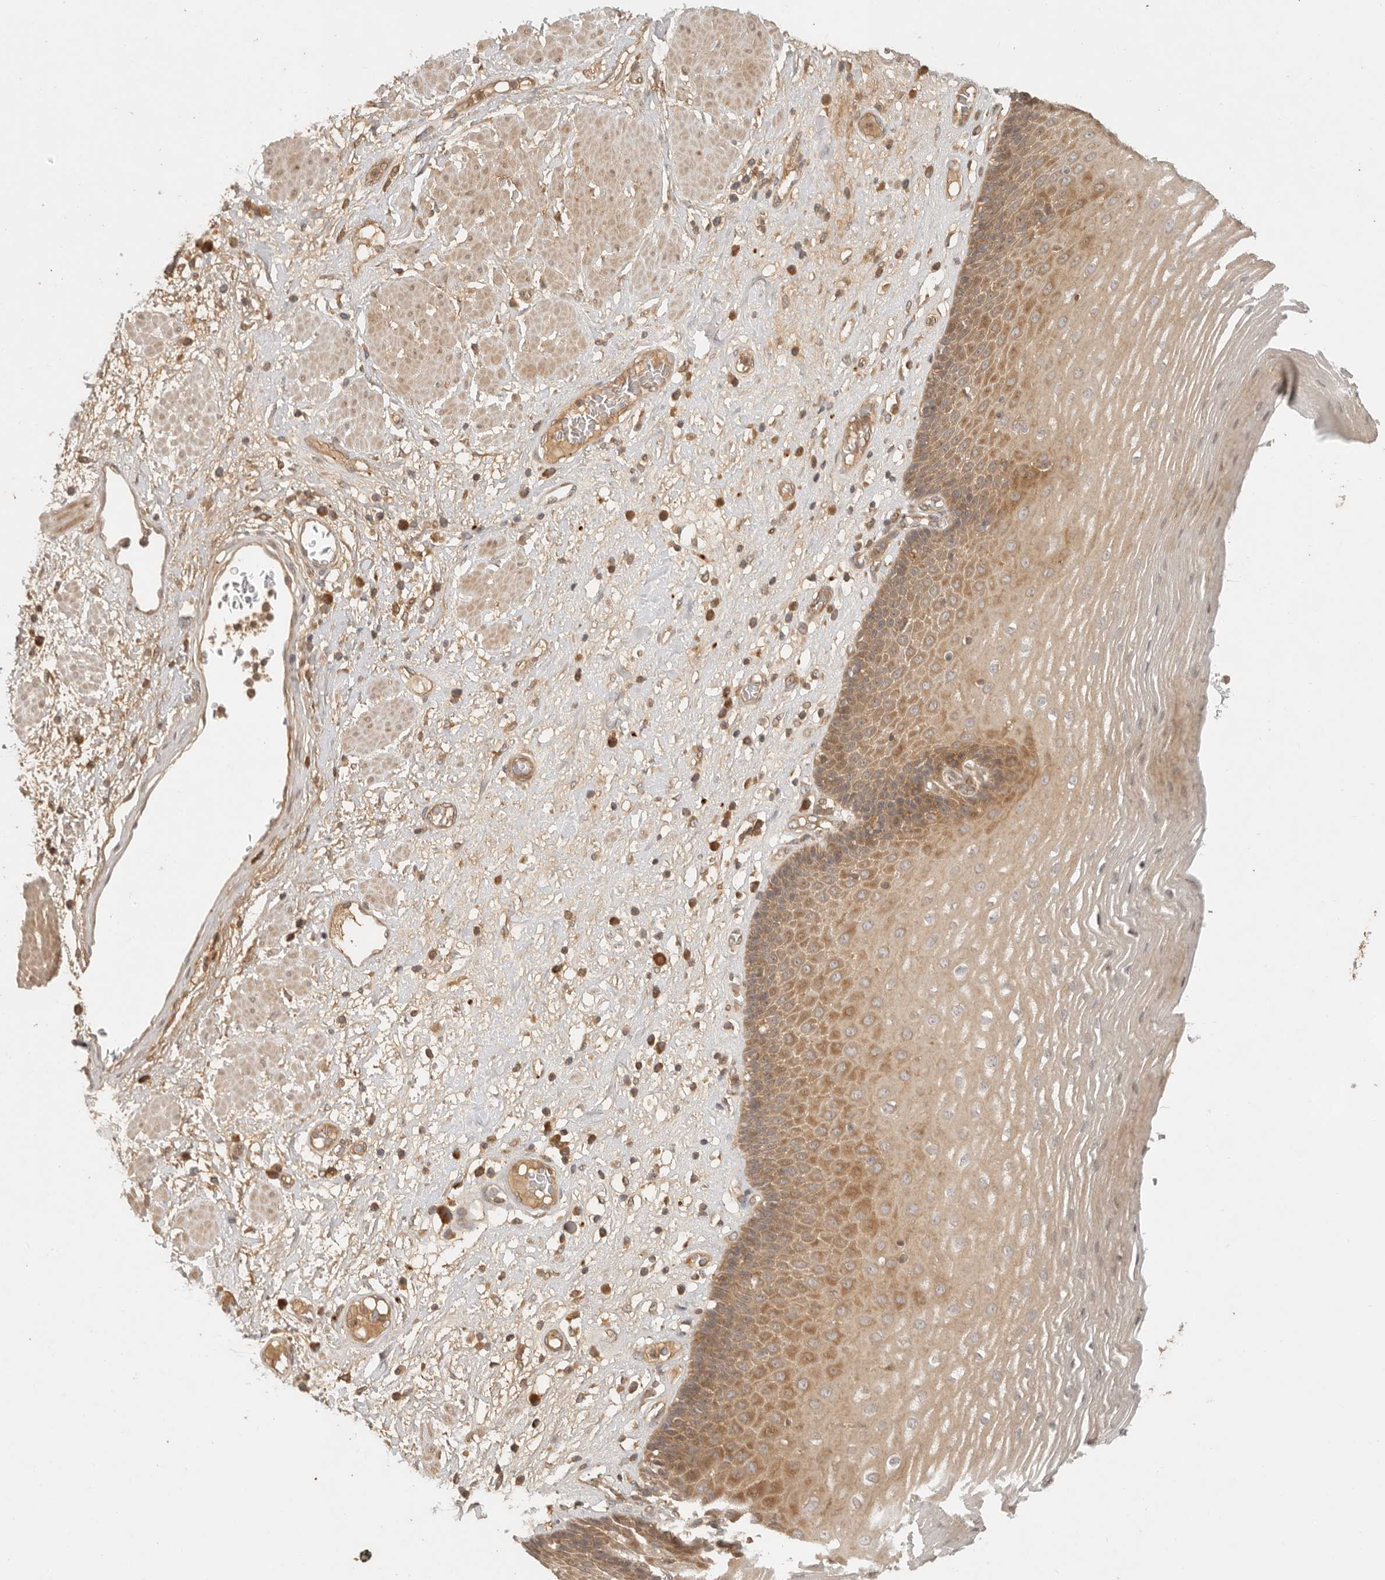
{"staining": {"intensity": "moderate", "quantity": ">75%", "location": "cytoplasmic/membranous"}, "tissue": "esophagus", "cell_type": "Squamous epithelial cells", "image_type": "normal", "snomed": [{"axis": "morphology", "description": "Normal tissue, NOS"}, {"axis": "morphology", "description": "Adenocarcinoma, NOS"}, {"axis": "topography", "description": "Esophagus"}], "caption": "IHC histopathology image of unremarkable esophagus: esophagus stained using immunohistochemistry (IHC) shows medium levels of moderate protein expression localized specifically in the cytoplasmic/membranous of squamous epithelial cells, appearing as a cytoplasmic/membranous brown color.", "gene": "ANKRD61", "patient": {"sex": "male", "age": 62}}